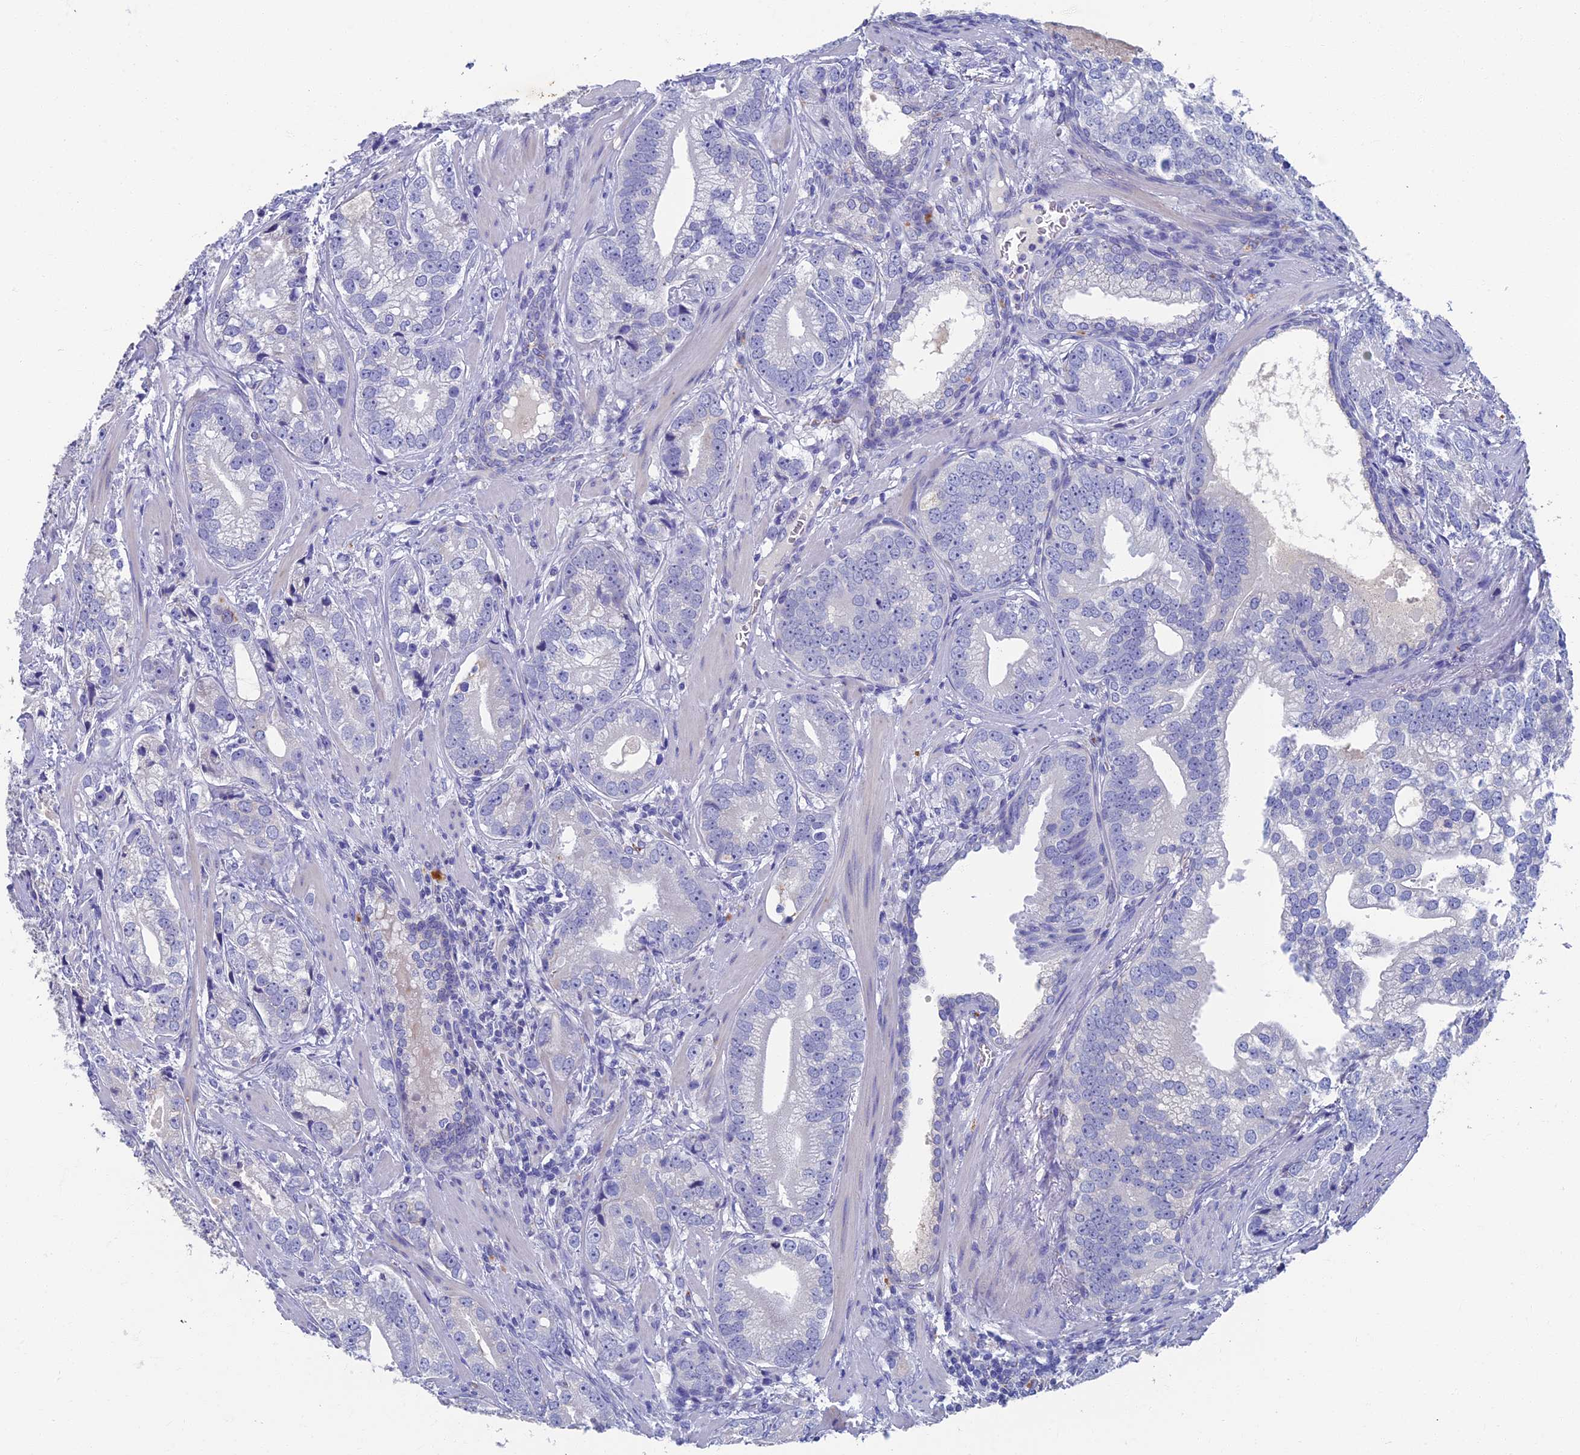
{"staining": {"intensity": "negative", "quantity": "none", "location": "none"}, "tissue": "prostate cancer", "cell_type": "Tumor cells", "image_type": "cancer", "snomed": [{"axis": "morphology", "description": "Adenocarcinoma, High grade"}, {"axis": "topography", "description": "Prostate"}], "caption": "Immunohistochemistry (IHC) of human high-grade adenocarcinoma (prostate) reveals no staining in tumor cells.", "gene": "OAT", "patient": {"sex": "male", "age": 75}}